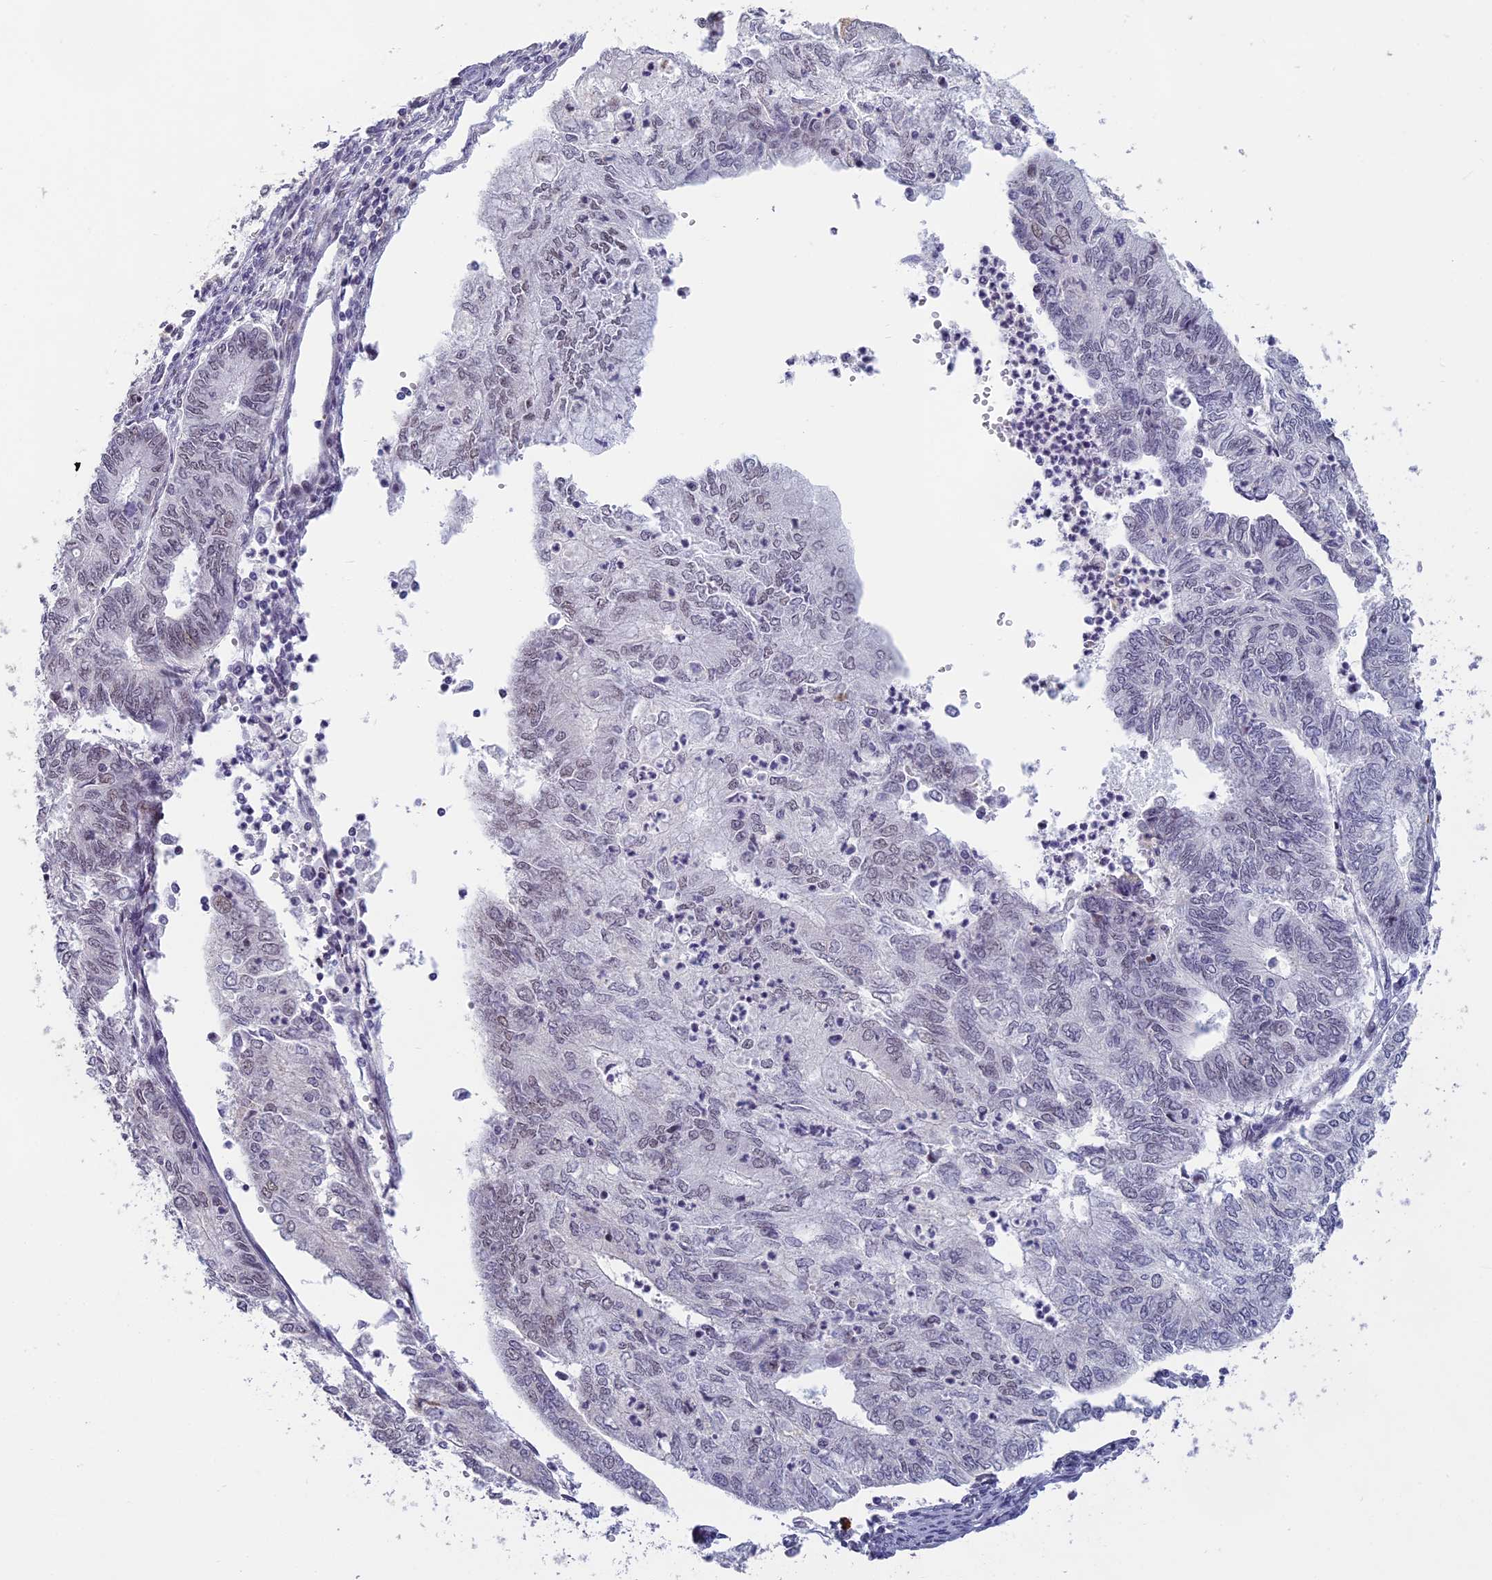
{"staining": {"intensity": "negative", "quantity": "none", "location": "none"}, "tissue": "endometrial cancer", "cell_type": "Tumor cells", "image_type": "cancer", "snomed": [{"axis": "morphology", "description": "Adenocarcinoma, NOS"}, {"axis": "topography", "description": "Endometrium"}], "caption": "Tumor cells show no significant expression in endometrial adenocarcinoma. (DAB (3,3'-diaminobenzidine) IHC visualized using brightfield microscopy, high magnification).", "gene": "MORF4L1", "patient": {"sex": "female", "age": 68}}